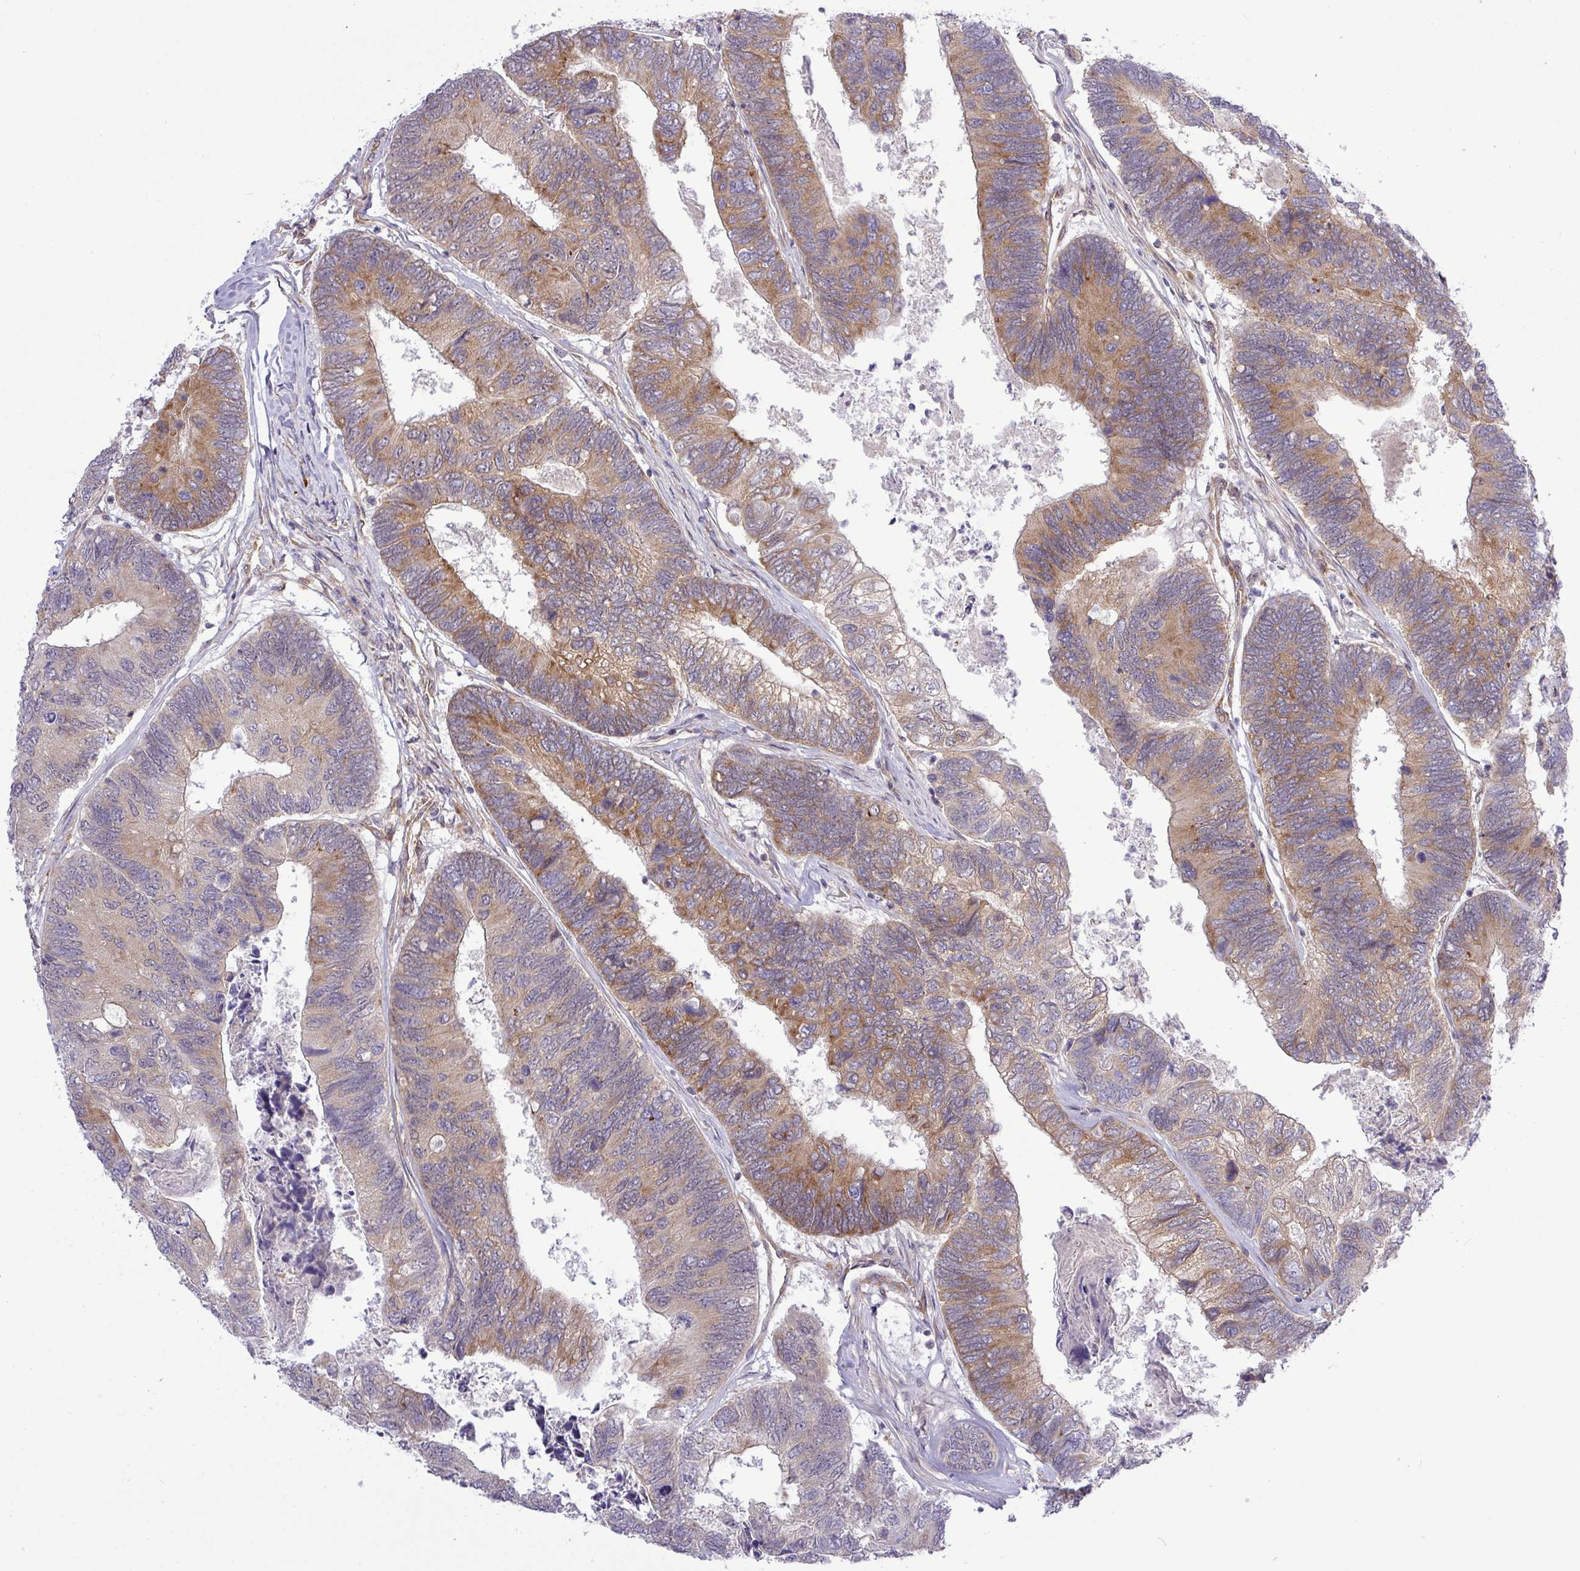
{"staining": {"intensity": "moderate", "quantity": "25%-75%", "location": "cytoplasmic/membranous"}, "tissue": "colorectal cancer", "cell_type": "Tumor cells", "image_type": "cancer", "snomed": [{"axis": "morphology", "description": "Adenocarcinoma, NOS"}, {"axis": "topography", "description": "Colon"}], "caption": "Moderate cytoplasmic/membranous staining is seen in approximately 25%-75% of tumor cells in colorectal cancer (adenocarcinoma). The staining was performed using DAB, with brown indicating positive protein expression. Nuclei are stained blue with hematoxylin.", "gene": "FAM222B", "patient": {"sex": "female", "age": 67}}